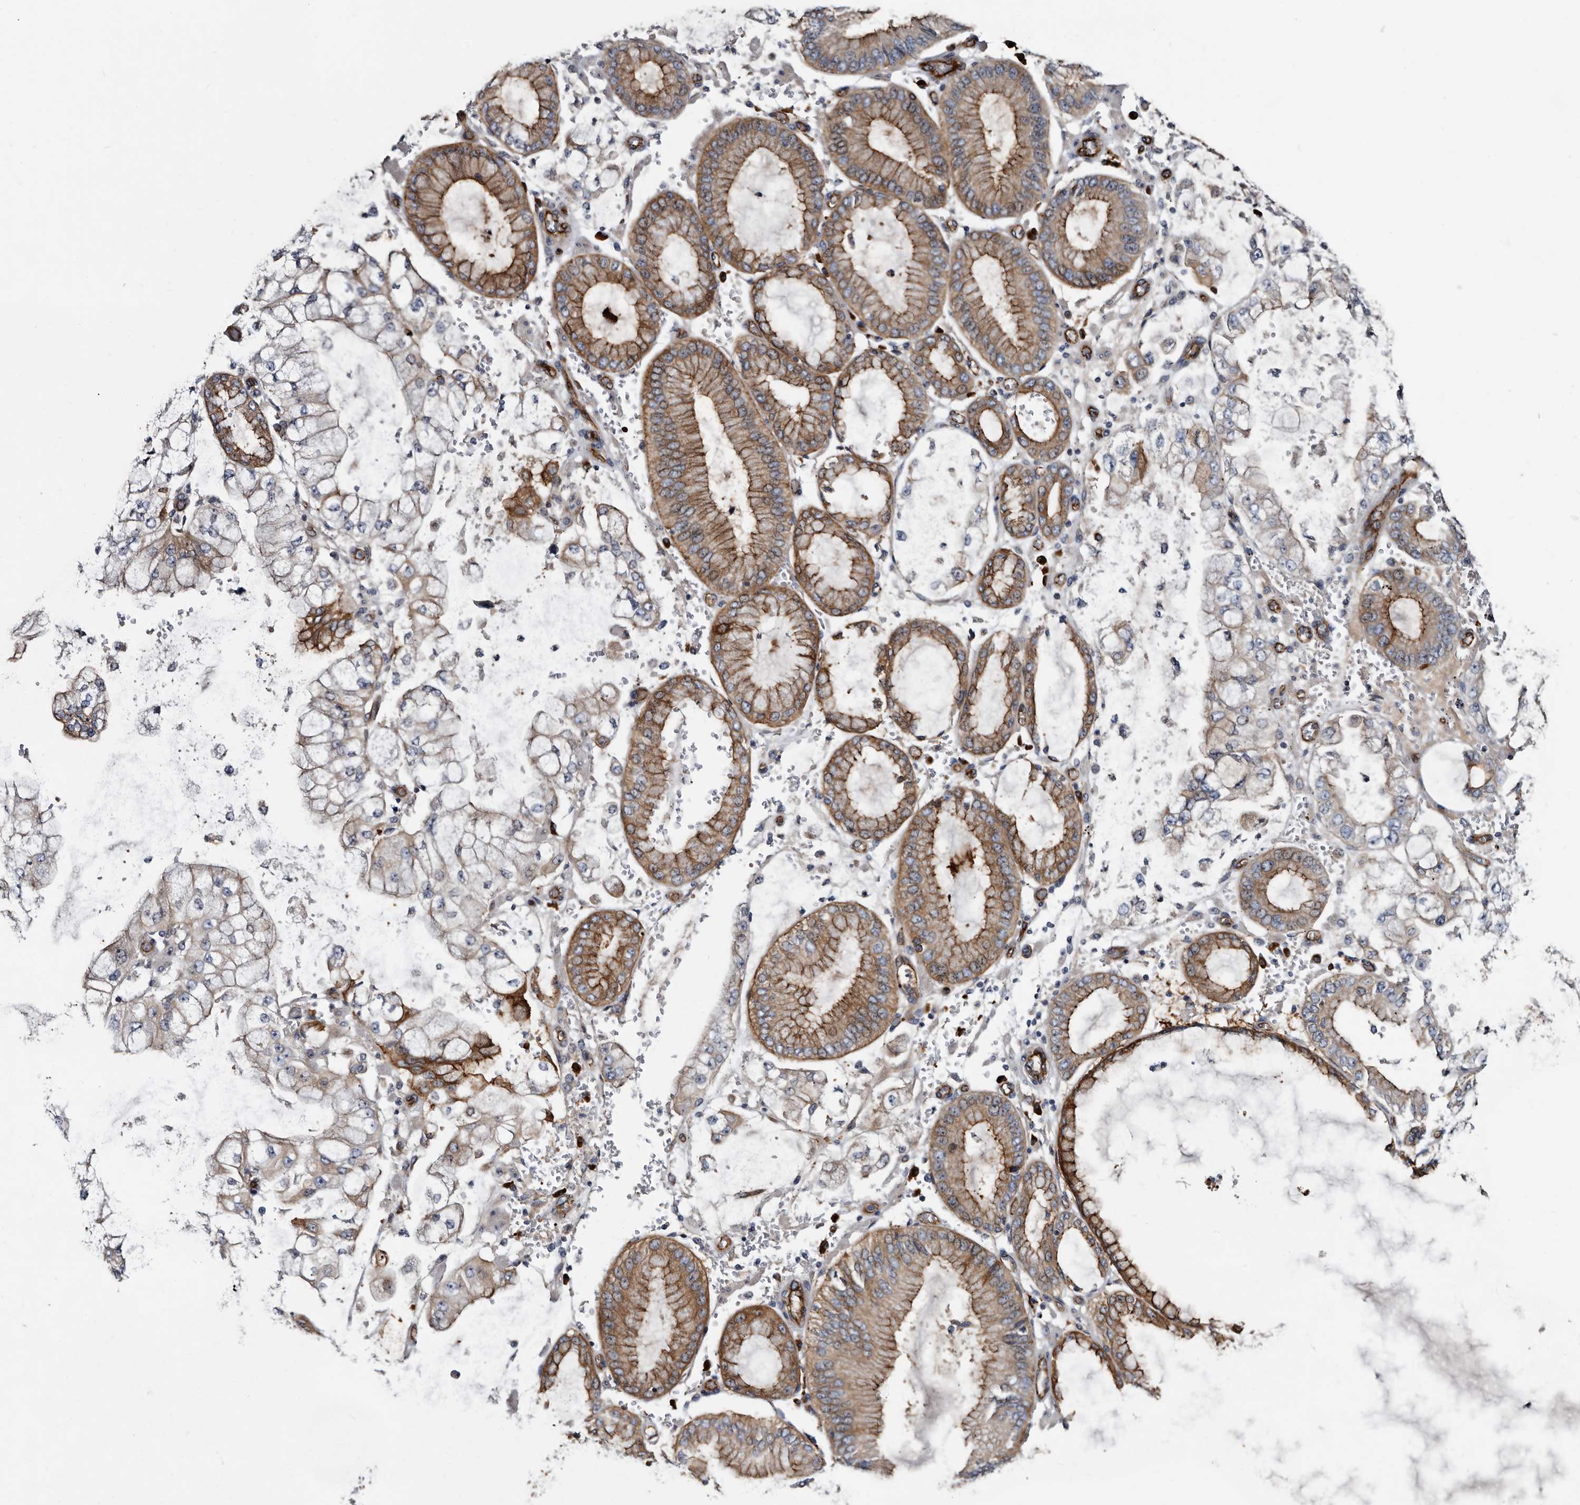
{"staining": {"intensity": "moderate", "quantity": "25%-75%", "location": "cytoplasmic/membranous"}, "tissue": "stomach cancer", "cell_type": "Tumor cells", "image_type": "cancer", "snomed": [{"axis": "morphology", "description": "Adenocarcinoma, NOS"}, {"axis": "topography", "description": "Stomach"}], "caption": "Moderate cytoplasmic/membranous staining for a protein is seen in about 25%-75% of tumor cells of stomach adenocarcinoma using immunohistochemistry (IHC).", "gene": "TSPAN17", "patient": {"sex": "male", "age": 76}}